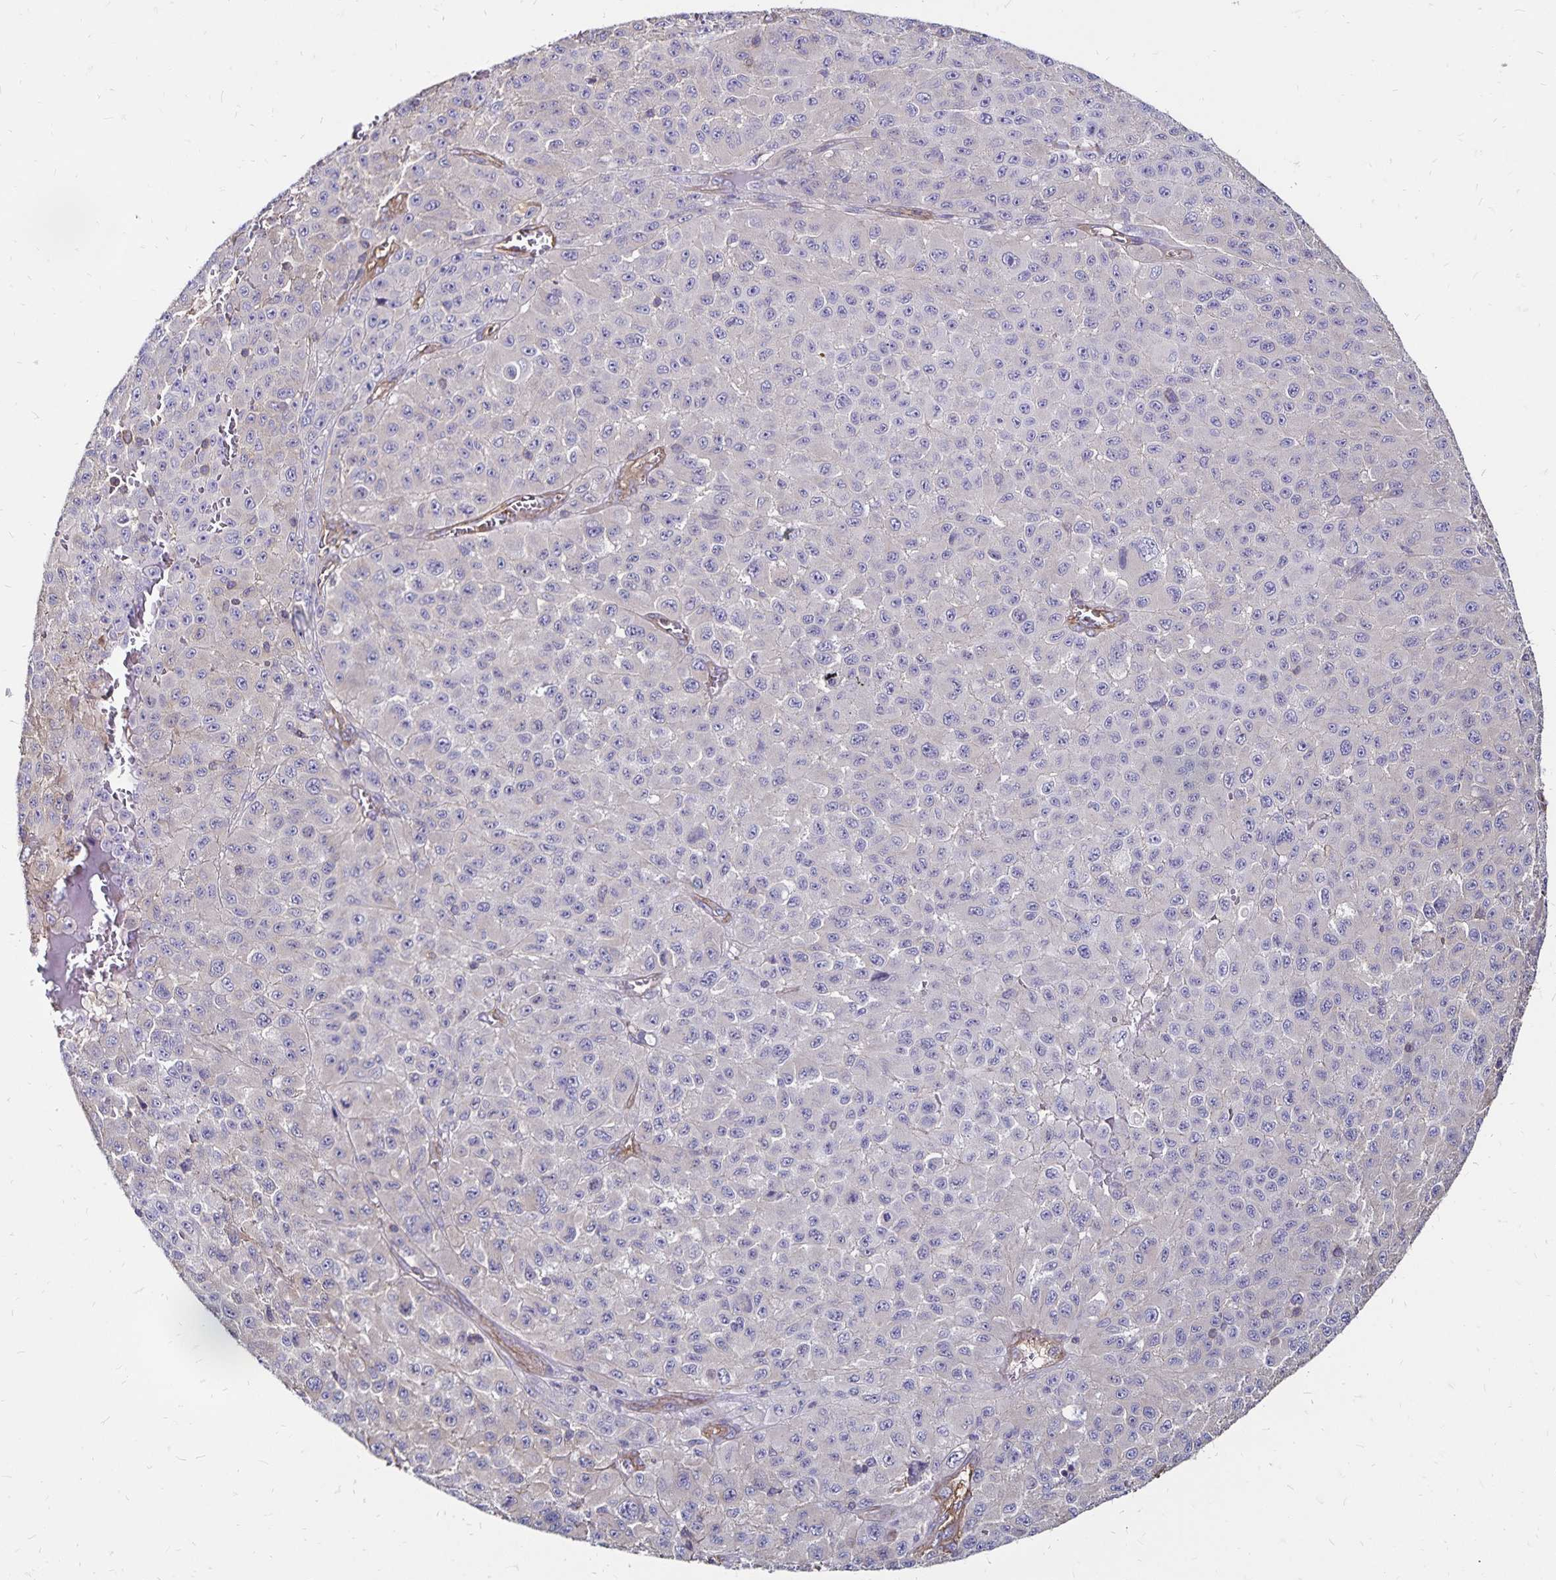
{"staining": {"intensity": "negative", "quantity": "none", "location": "none"}, "tissue": "melanoma", "cell_type": "Tumor cells", "image_type": "cancer", "snomed": [{"axis": "morphology", "description": "Malignant melanoma, NOS"}, {"axis": "topography", "description": "Skin"}], "caption": "Human malignant melanoma stained for a protein using immunohistochemistry demonstrates no positivity in tumor cells.", "gene": "RPRML", "patient": {"sex": "male", "age": 73}}